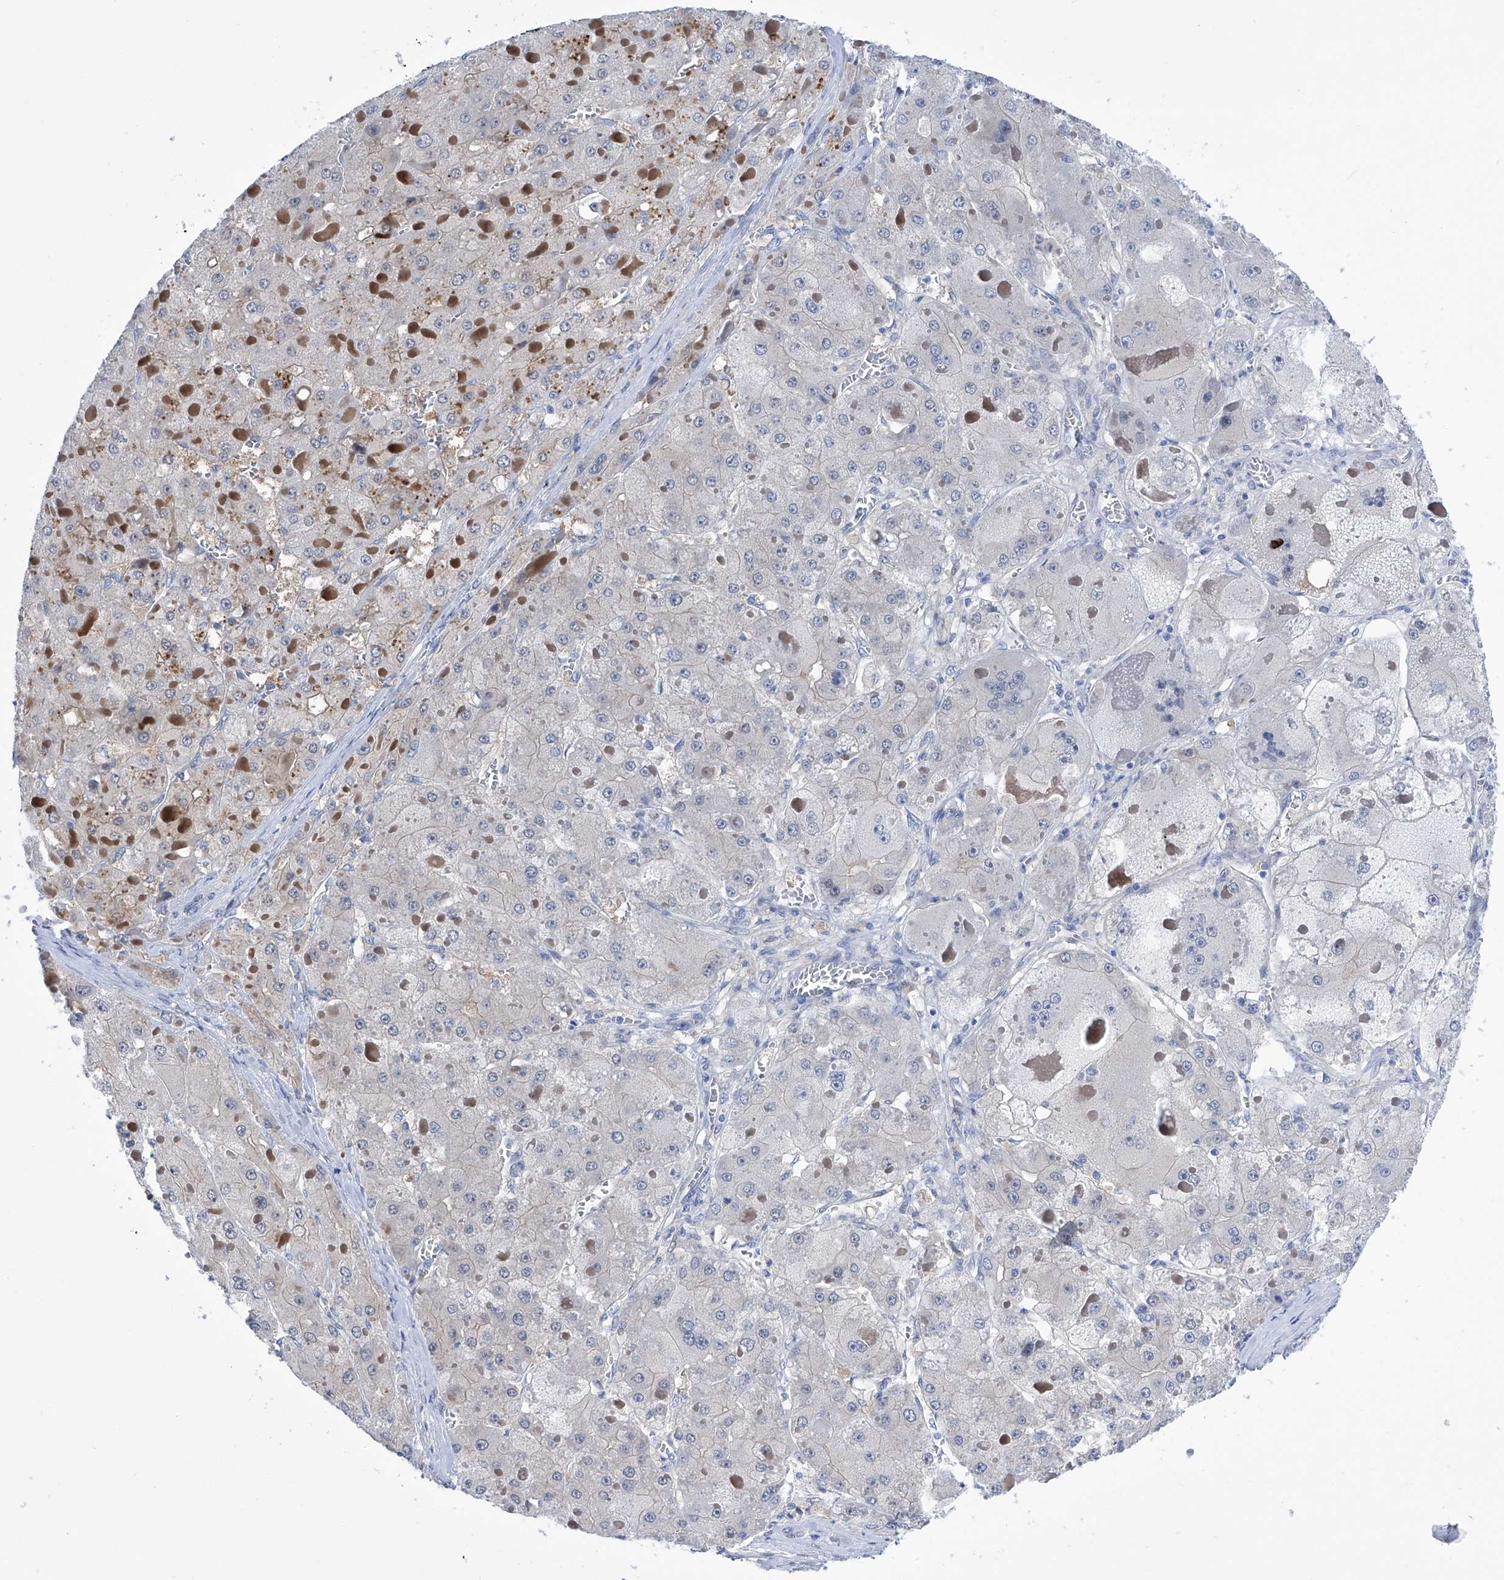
{"staining": {"intensity": "negative", "quantity": "none", "location": "none"}, "tissue": "liver cancer", "cell_type": "Tumor cells", "image_type": "cancer", "snomed": [{"axis": "morphology", "description": "Carcinoma, Hepatocellular, NOS"}, {"axis": "topography", "description": "Liver"}], "caption": "Liver cancer (hepatocellular carcinoma) stained for a protein using immunohistochemistry (IHC) exhibits no positivity tumor cells.", "gene": "PGM3", "patient": {"sex": "female", "age": 73}}